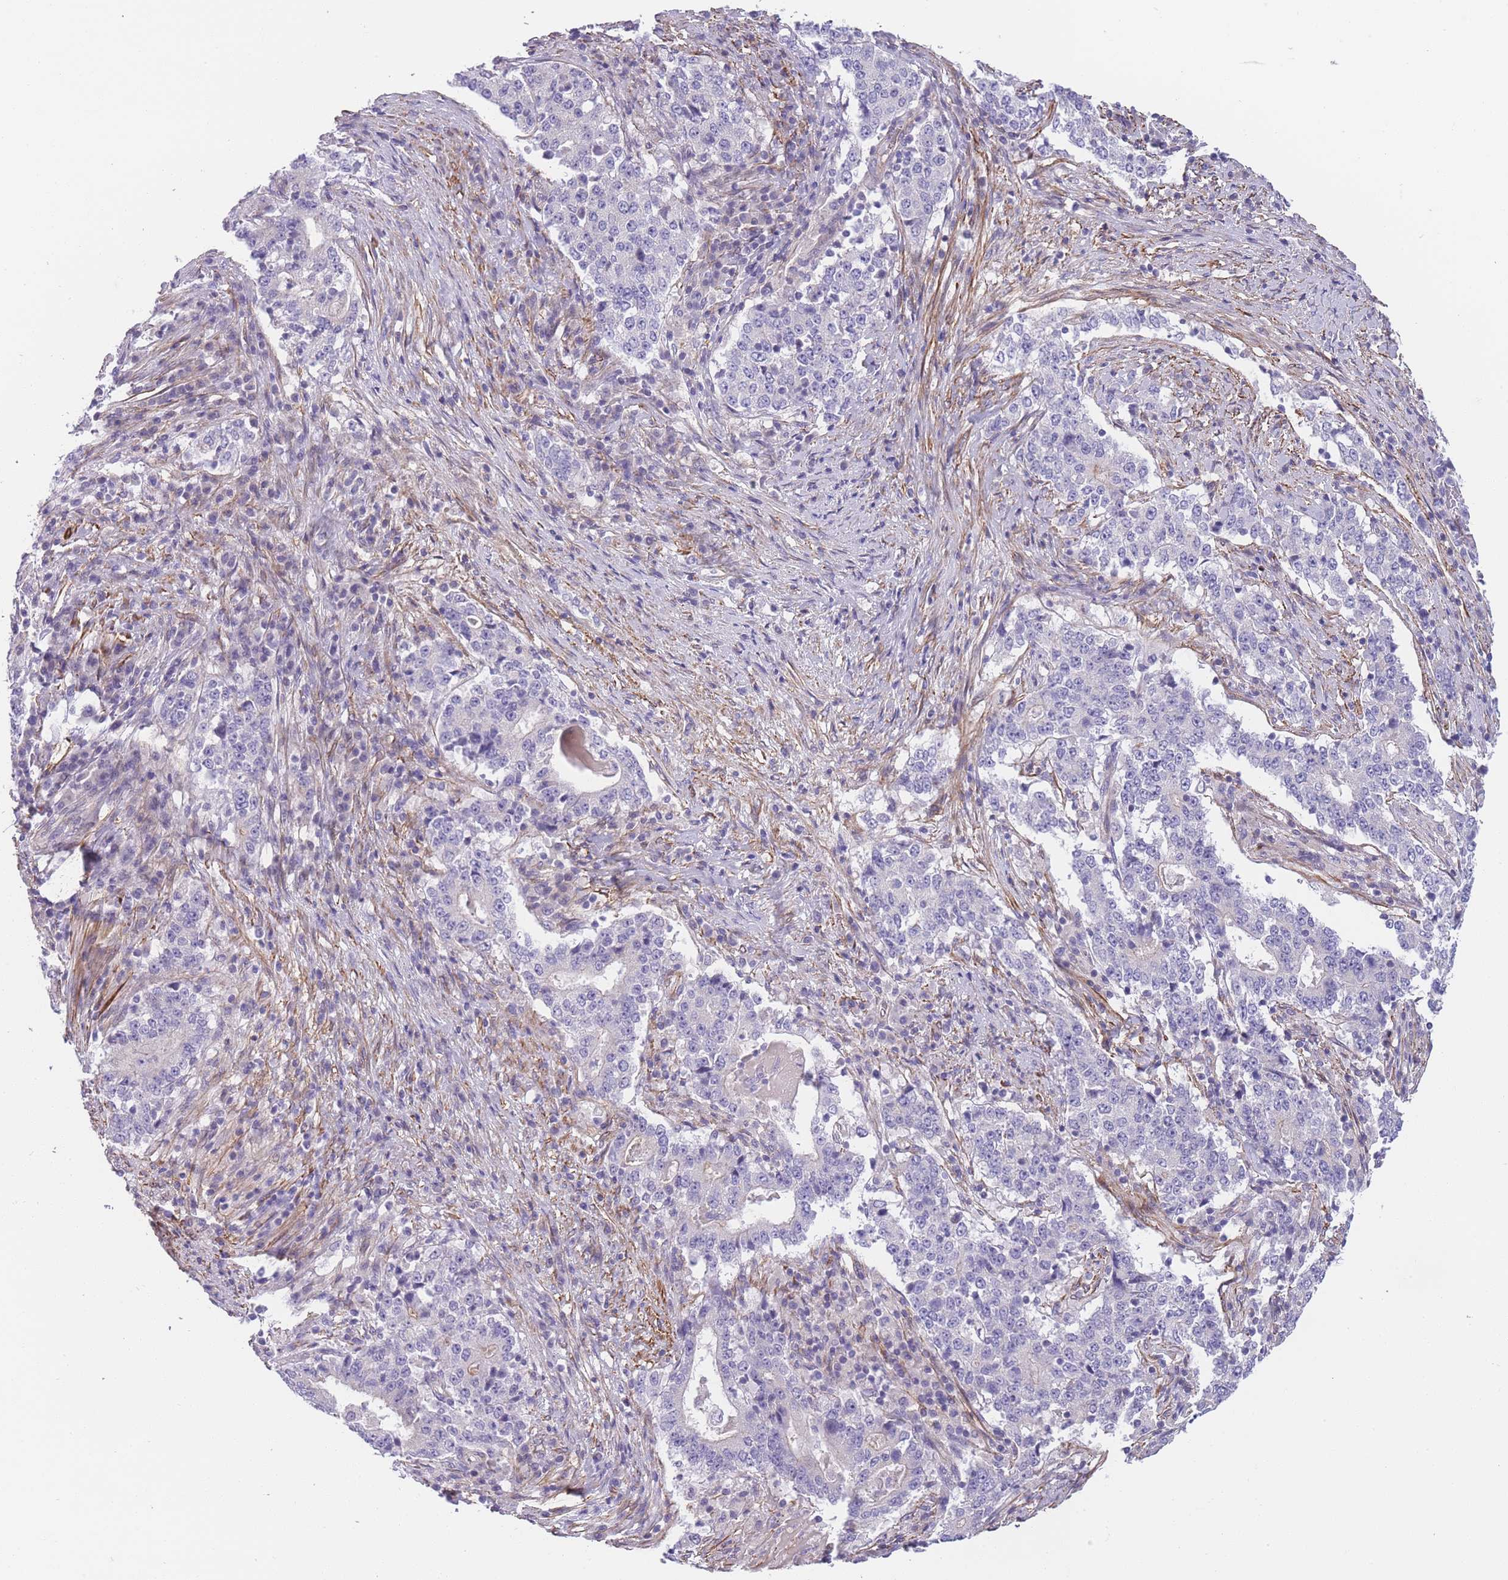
{"staining": {"intensity": "negative", "quantity": "none", "location": "none"}, "tissue": "stomach cancer", "cell_type": "Tumor cells", "image_type": "cancer", "snomed": [{"axis": "morphology", "description": "Adenocarcinoma, NOS"}, {"axis": "topography", "description": "Stomach"}], "caption": "There is no significant staining in tumor cells of stomach adenocarcinoma.", "gene": "FAM124A", "patient": {"sex": "male", "age": 59}}